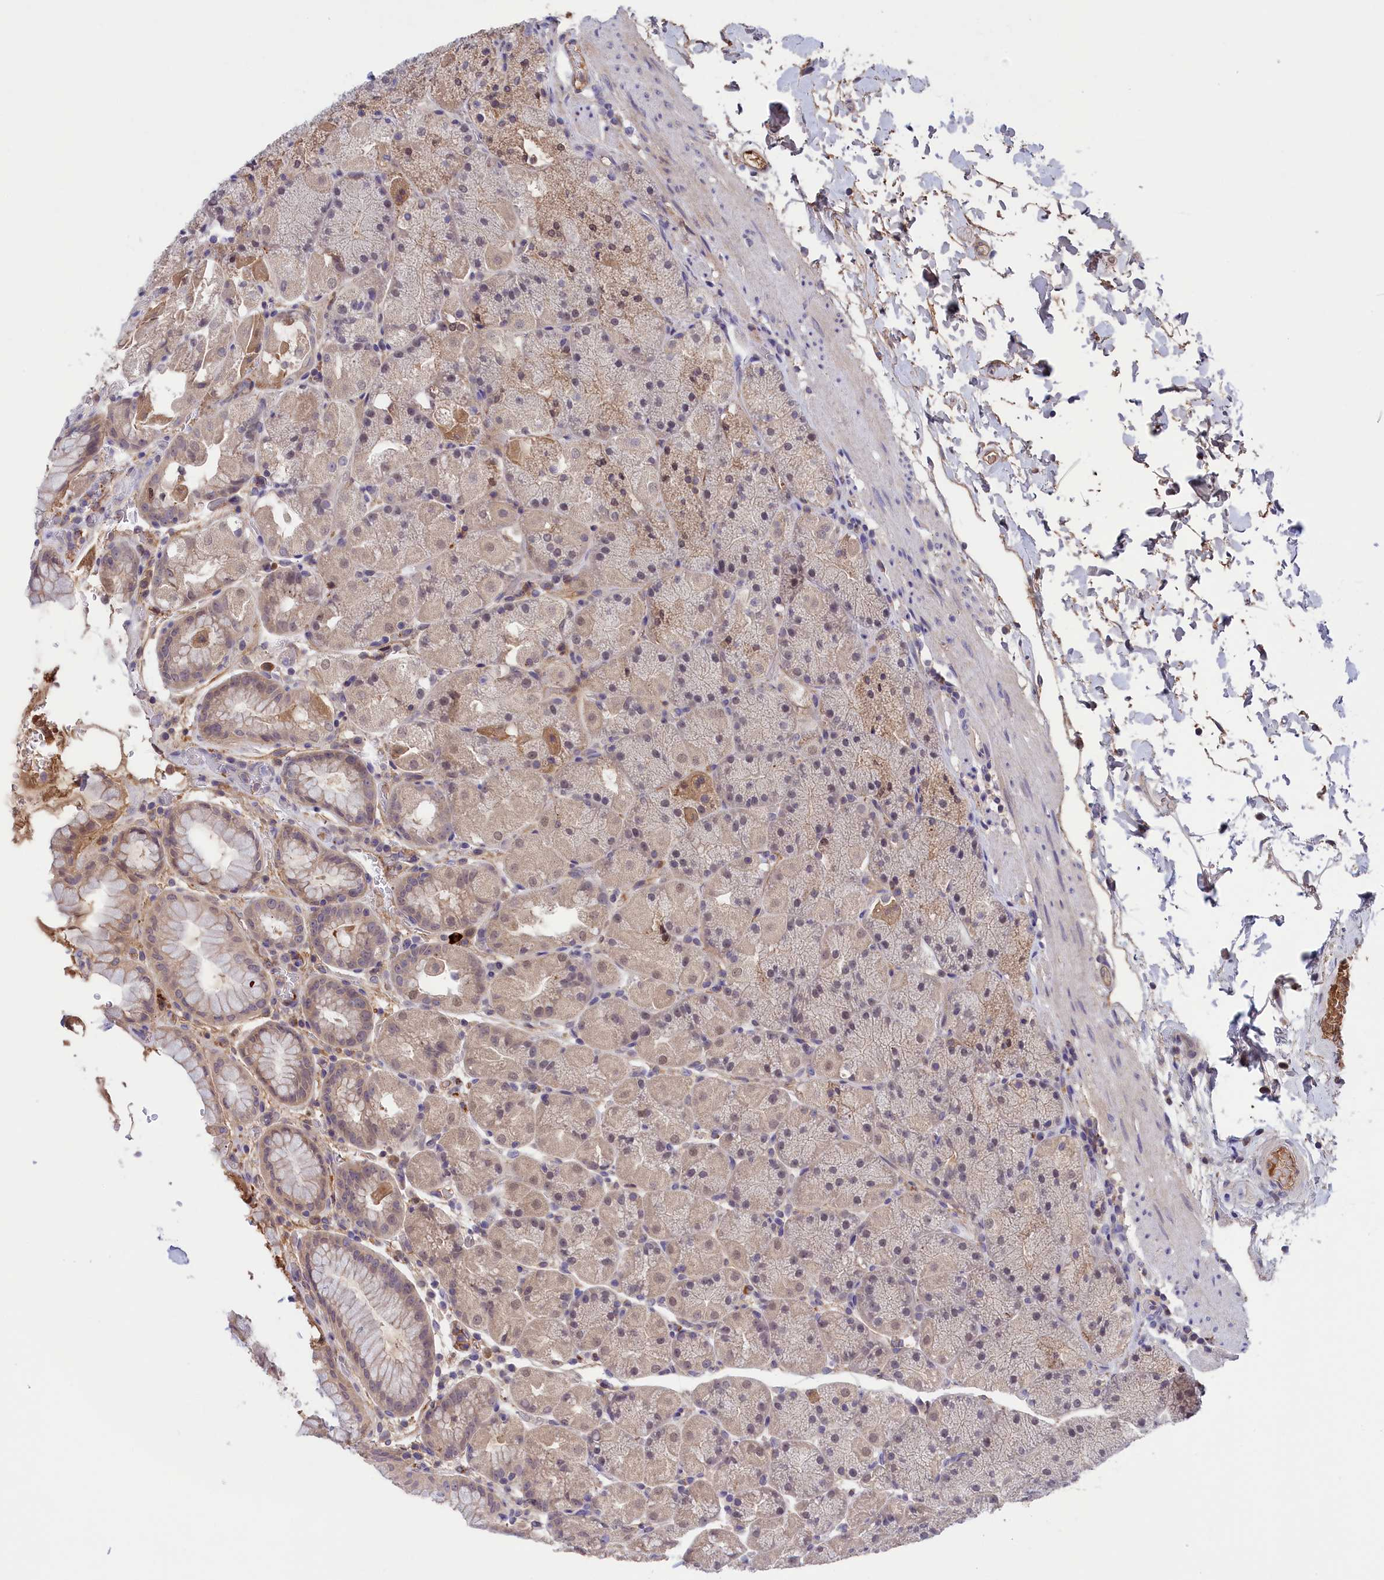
{"staining": {"intensity": "weak", "quantity": "25%-75%", "location": "cytoplasmic/membranous,nuclear"}, "tissue": "stomach", "cell_type": "Glandular cells", "image_type": "normal", "snomed": [{"axis": "morphology", "description": "Normal tissue, NOS"}, {"axis": "topography", "description": "Stomach, upper"}, {"axis": "topography", "description": "Stomach, lower"}], "caption": "This photomicrograph exhibits IHC staining of normal human stomach, with low weak cytoplasmic/membranous,nuclear positivity in about 25%-75% of glandular cells.", "gene": "STYX", "patient": {"sex": "male", "age": 67}}